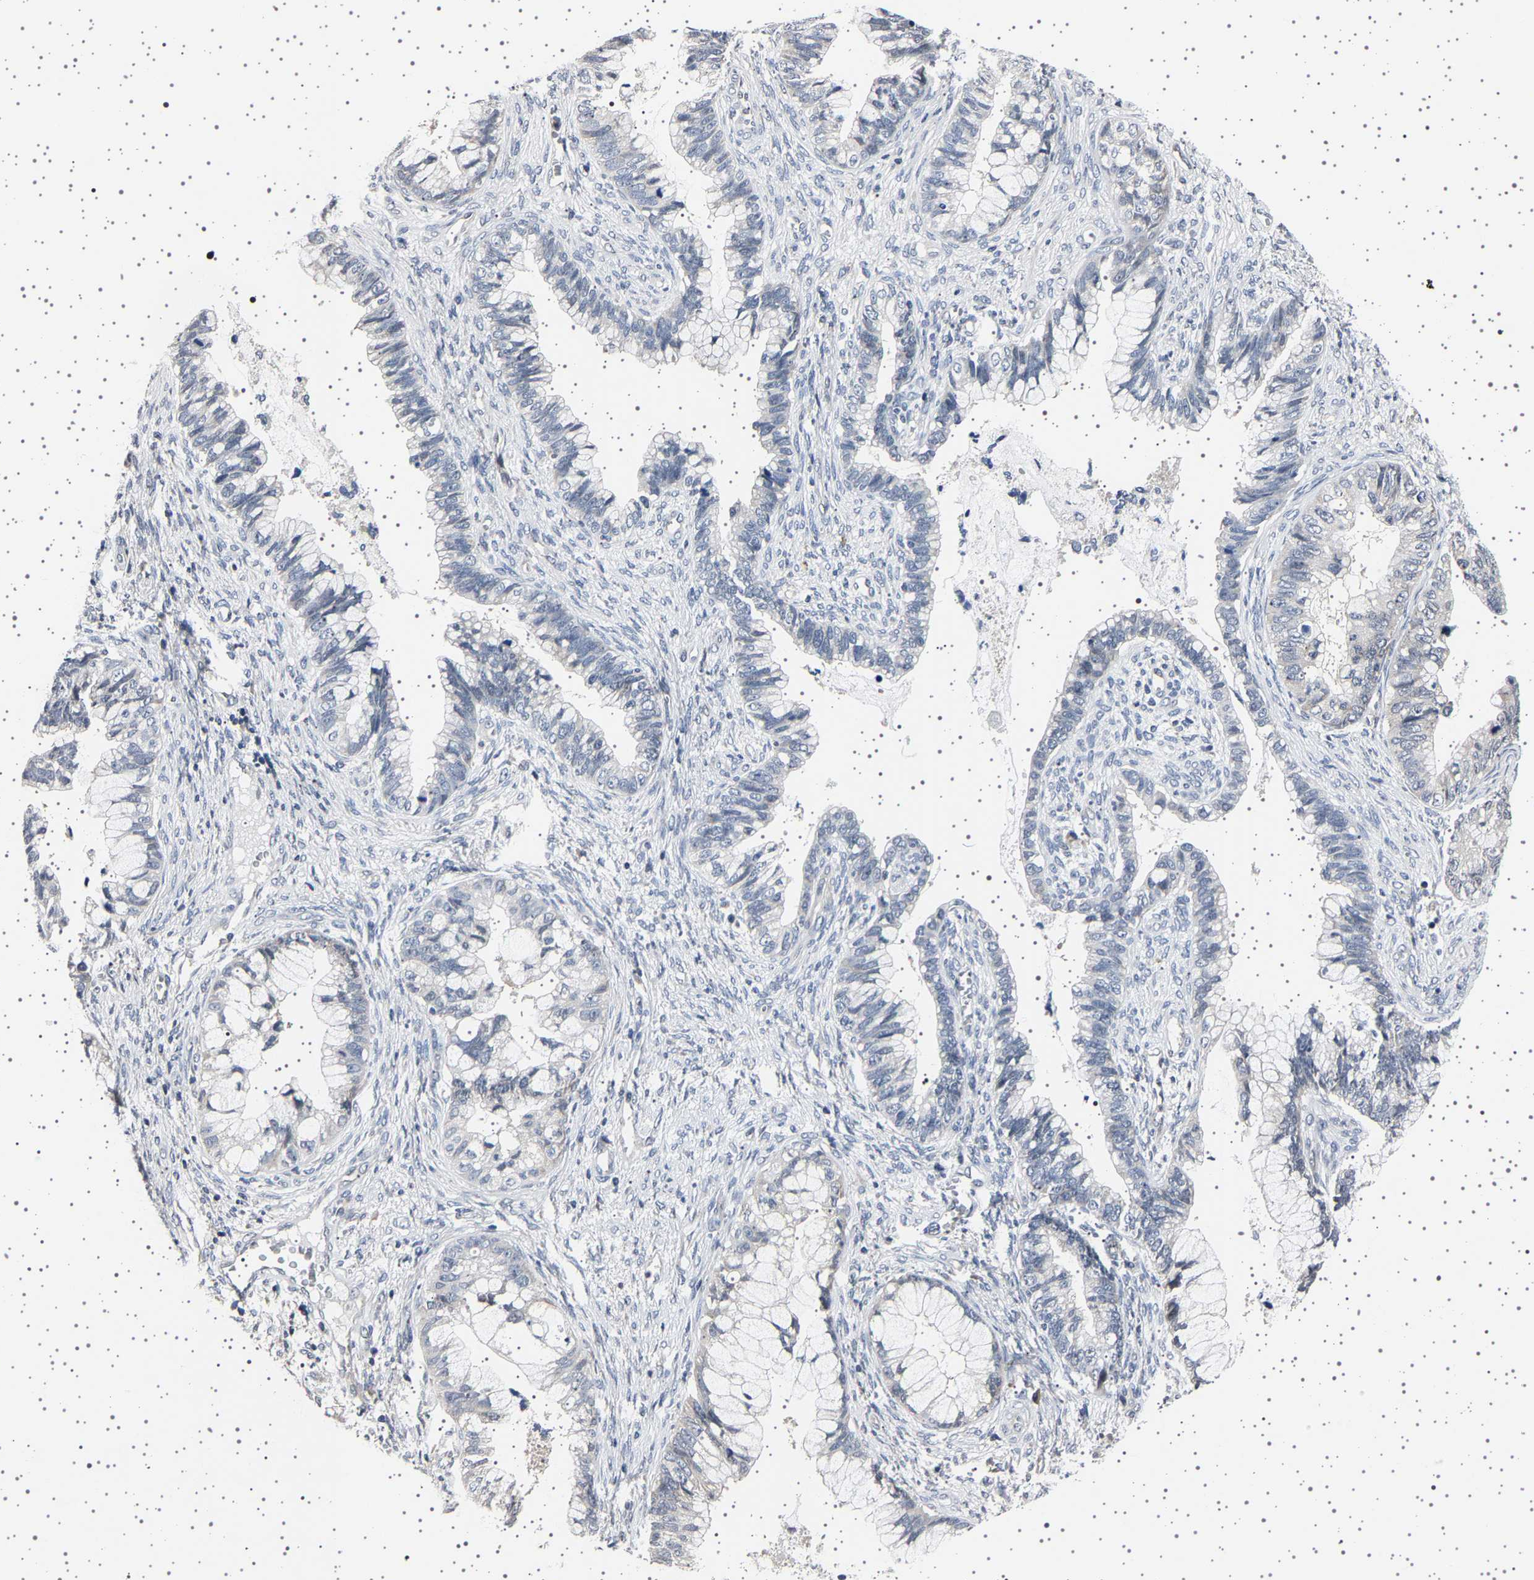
{"staining": {"intensity": "negative", "quantity": "none", "location": "none"}, "tissue": "cervical cancer", "cell_type": "Tumor cells", "image_type": "cancer", "snomed": [{"axis": "morphology", "description": "Adenocarcinoma, NOS"}, {"axis": "topography", "description": "Cervix"}], "caption": "Immunohistochemistry (IHC) image of neoplastic tissue: human cervical adenocarcinoma stained with DAB (3,3'-diaminobenzidine) displays no significant protein positivity in tumor cells.", "gene": "IL10RB", "patient": {"sex": "female", "age": 44}}